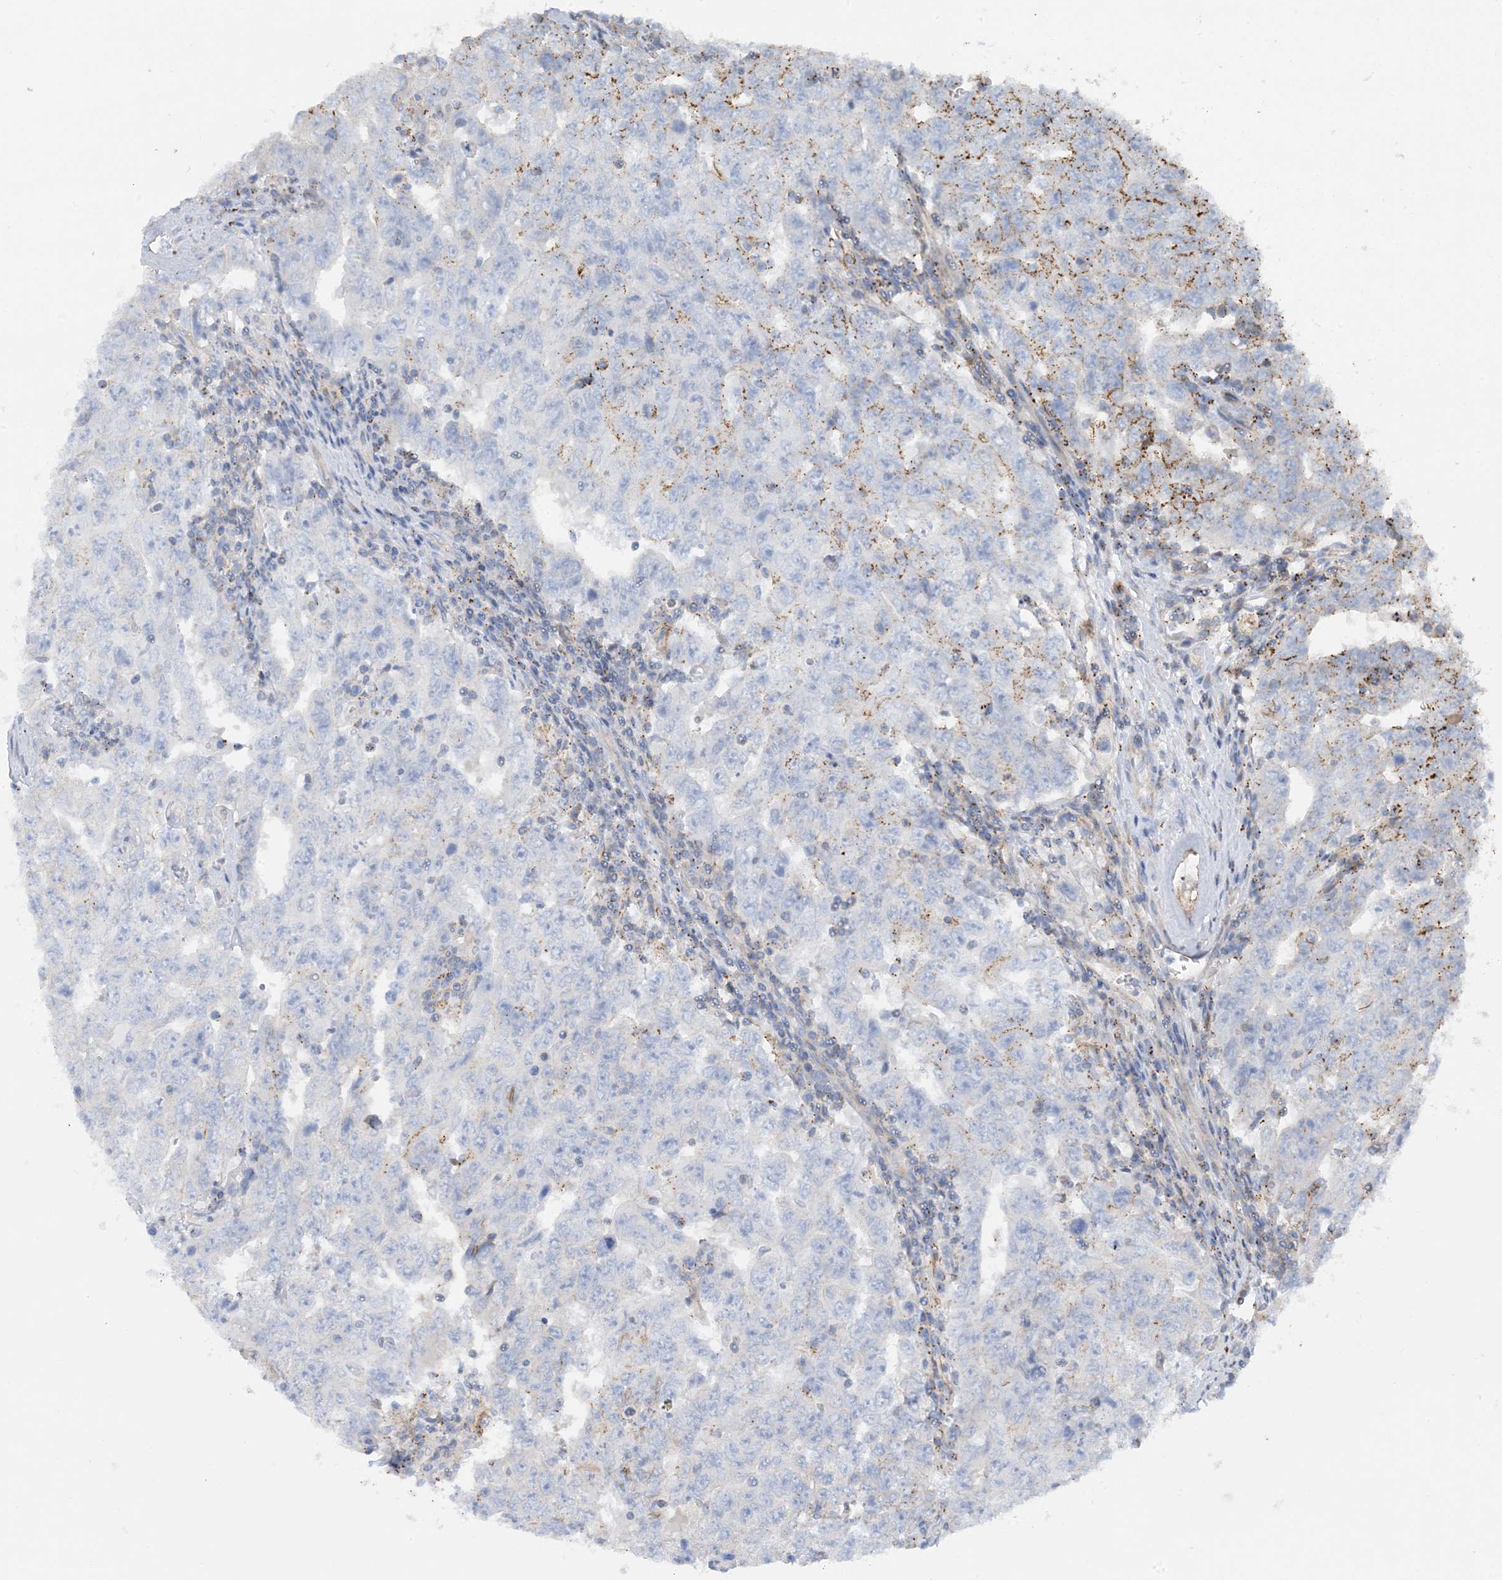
{"staining": {"intensity": "moderate", "quantity": "<25%", "location": "cytoplasmic/membranous"}, "tissue": "testis cancer", "cell_type": "Tumor cells", "image_type": "cancer", "snomed": [{"axis": "morphology", "description": "Carcinoma, Embryonal, NOS"}, {"axis": "topography", "description": "Testis"}], "caption": "High-magnification brightfield microscopy of testis cancer stained with DAB (3,3'-diaminobenzidine) (brown) and counterstained with hematoxylin (blue). tumor cells exhibit moderate cytoplasmic/membranous expression is identified in about<25% of cells.", "gene": "CALHM5", "patient": {"sex": "male", "age": 26}}